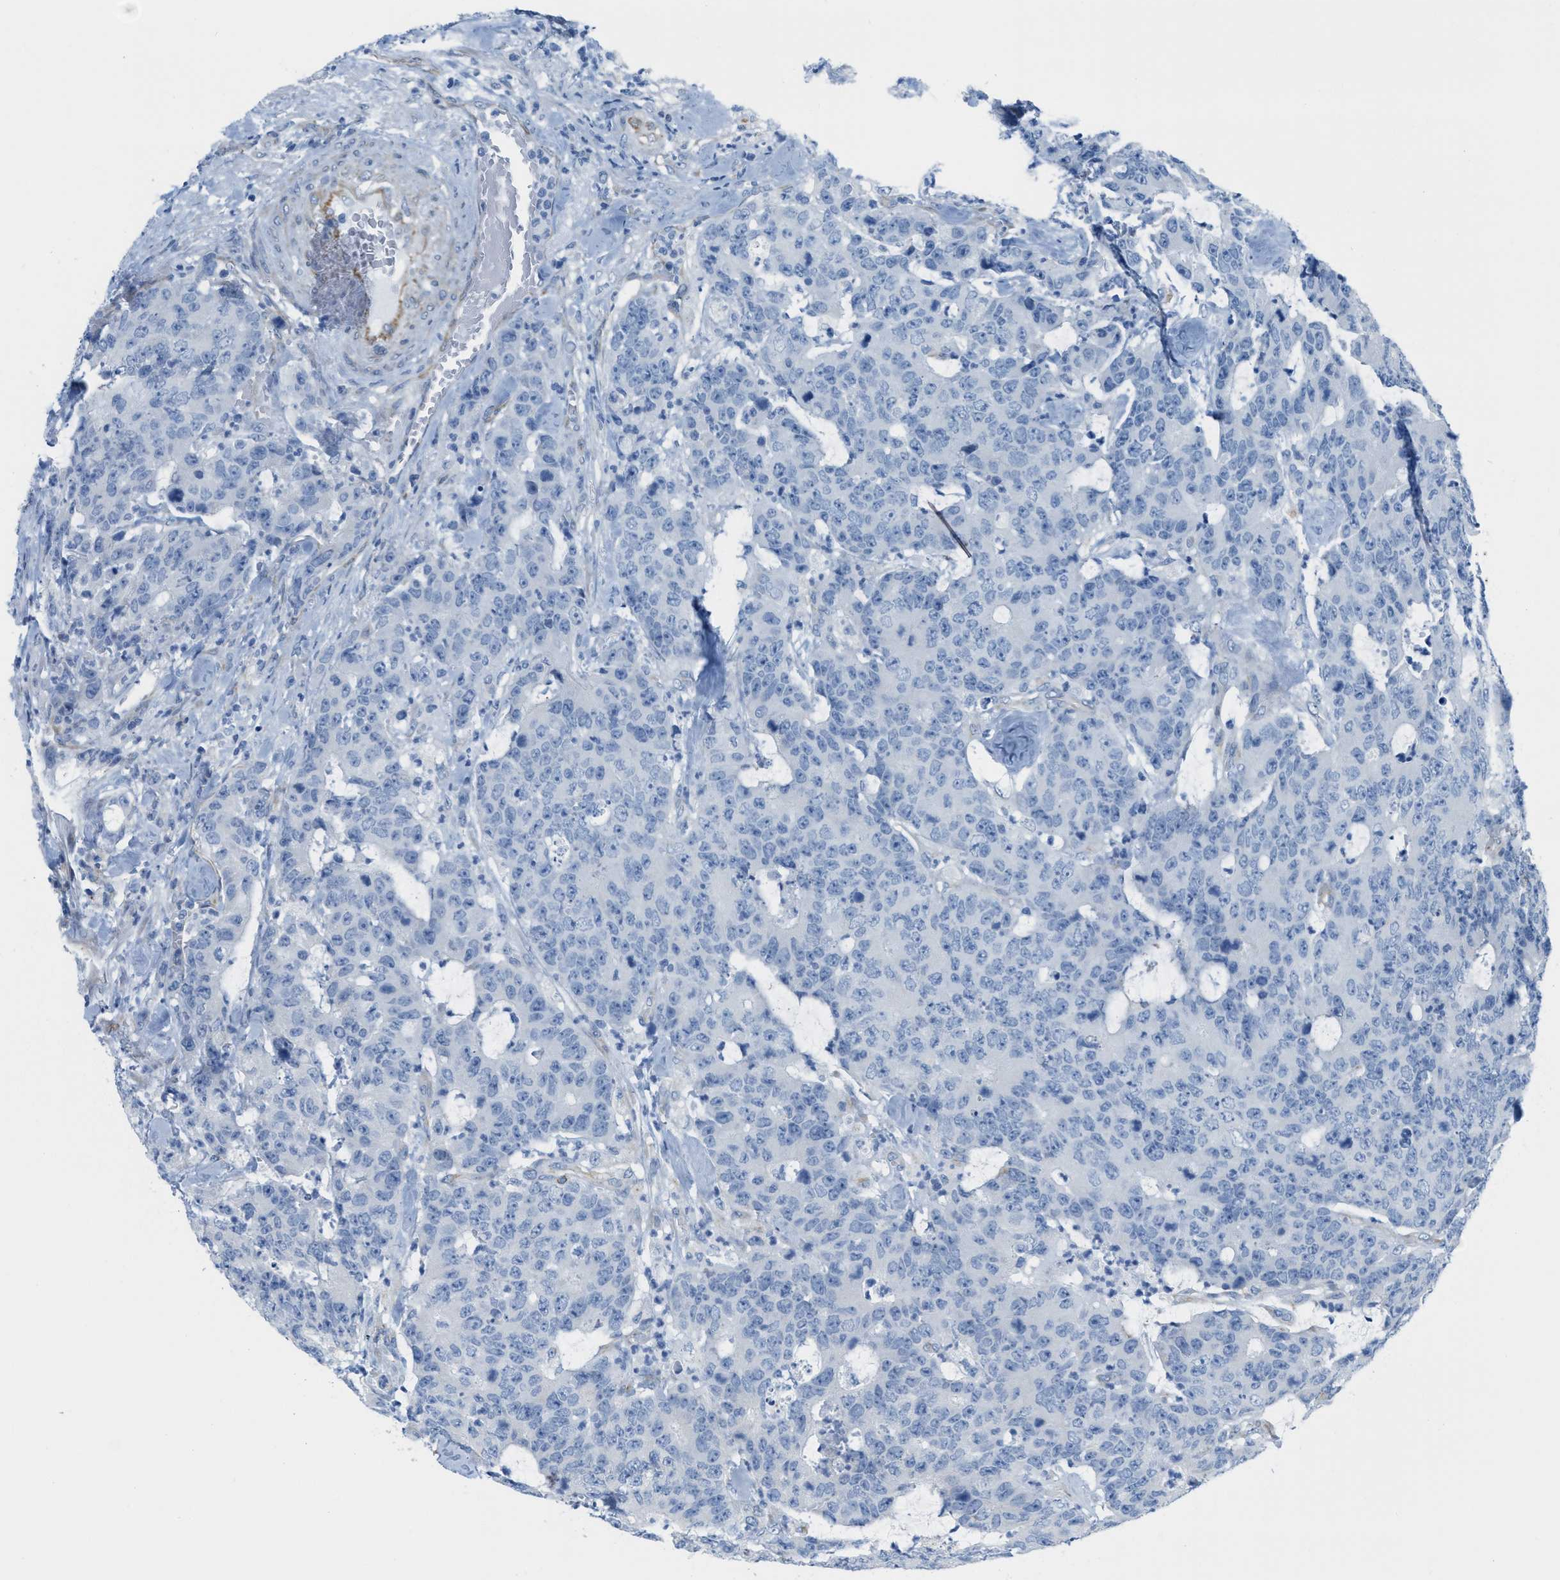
{"staining": {"intensity": "negative", "quantity": "none", "location": "none"}, "tissue": "colorectal cancer", "cell_type": "Tumor cells", "image_type": "cancer", "snomed": [{"axis": "morphology", "description": "Adenocarcinoma, NOS"}, {"axis": "topography", "description": "Colon"}], "caption": "Immunohistochemical staining of human colorectal cancer (adenocarcinoma) displays no significant staining in tumor cells. Brightfield microscopy of IHC stained with DAB (3,3'-diaminobenzidine) (brown) and hematoxylin (blue), captured at high magnification.", "gene": "SLC12A1", "patient": {"sex": "female", "age": 86}}